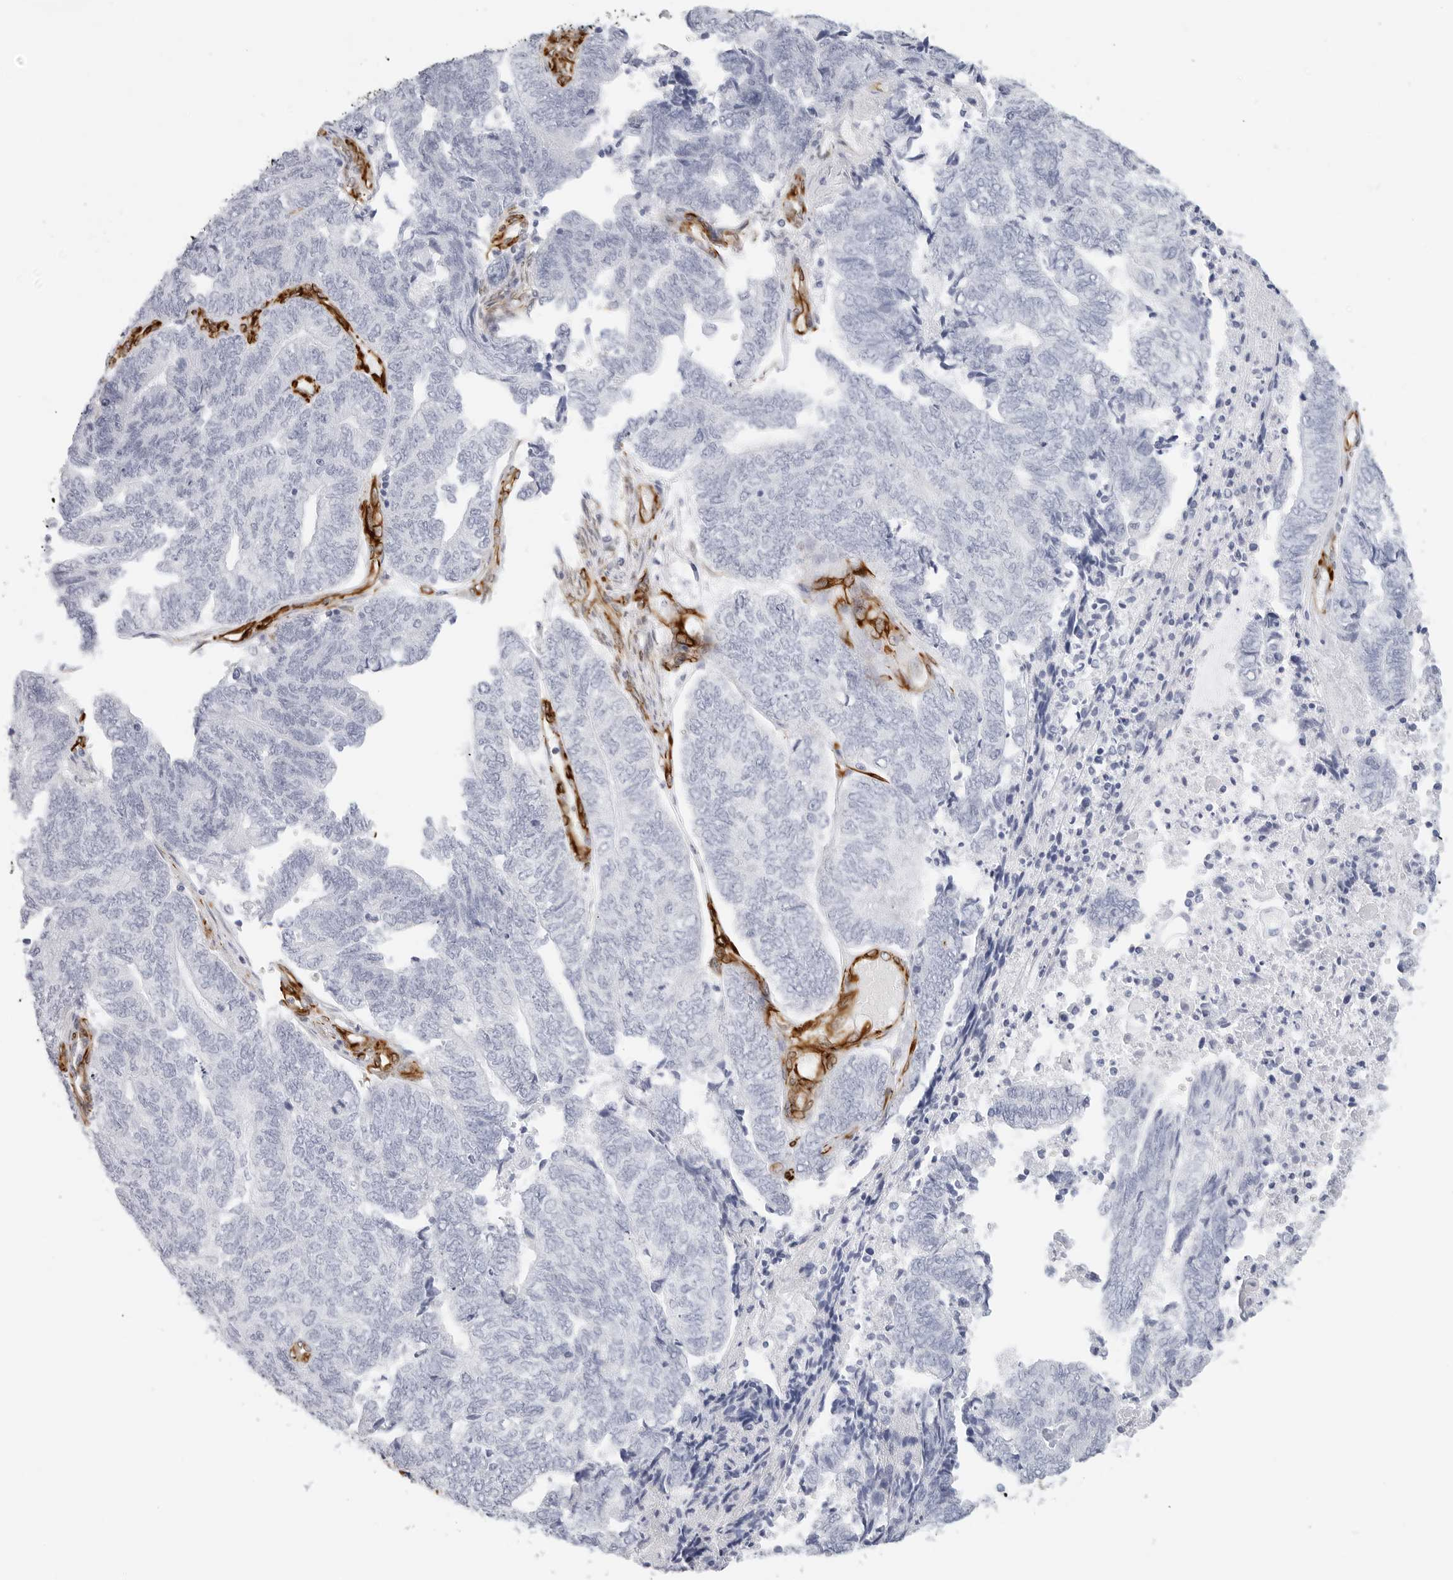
{"staining": {"intensity": "negative", "quantity": "none", "location": "none"}, "tissue": "endometrial cancer", "cell_type": "Tumor cells", "image_type": "cancer", "snomed": [{"axis": "morphology", "description": "Adenocarcinoma, NOS"}, {"axis": "topography", "description": "Uterus"}, {"axis": "topography", "description": "Endometrium"}], "caption": "A micrograph of human adenocarcinoma (endometrial) is negative for staining in tumor cells.", "gene": "NES", "patient": {"sex": "female", "age": 70}}